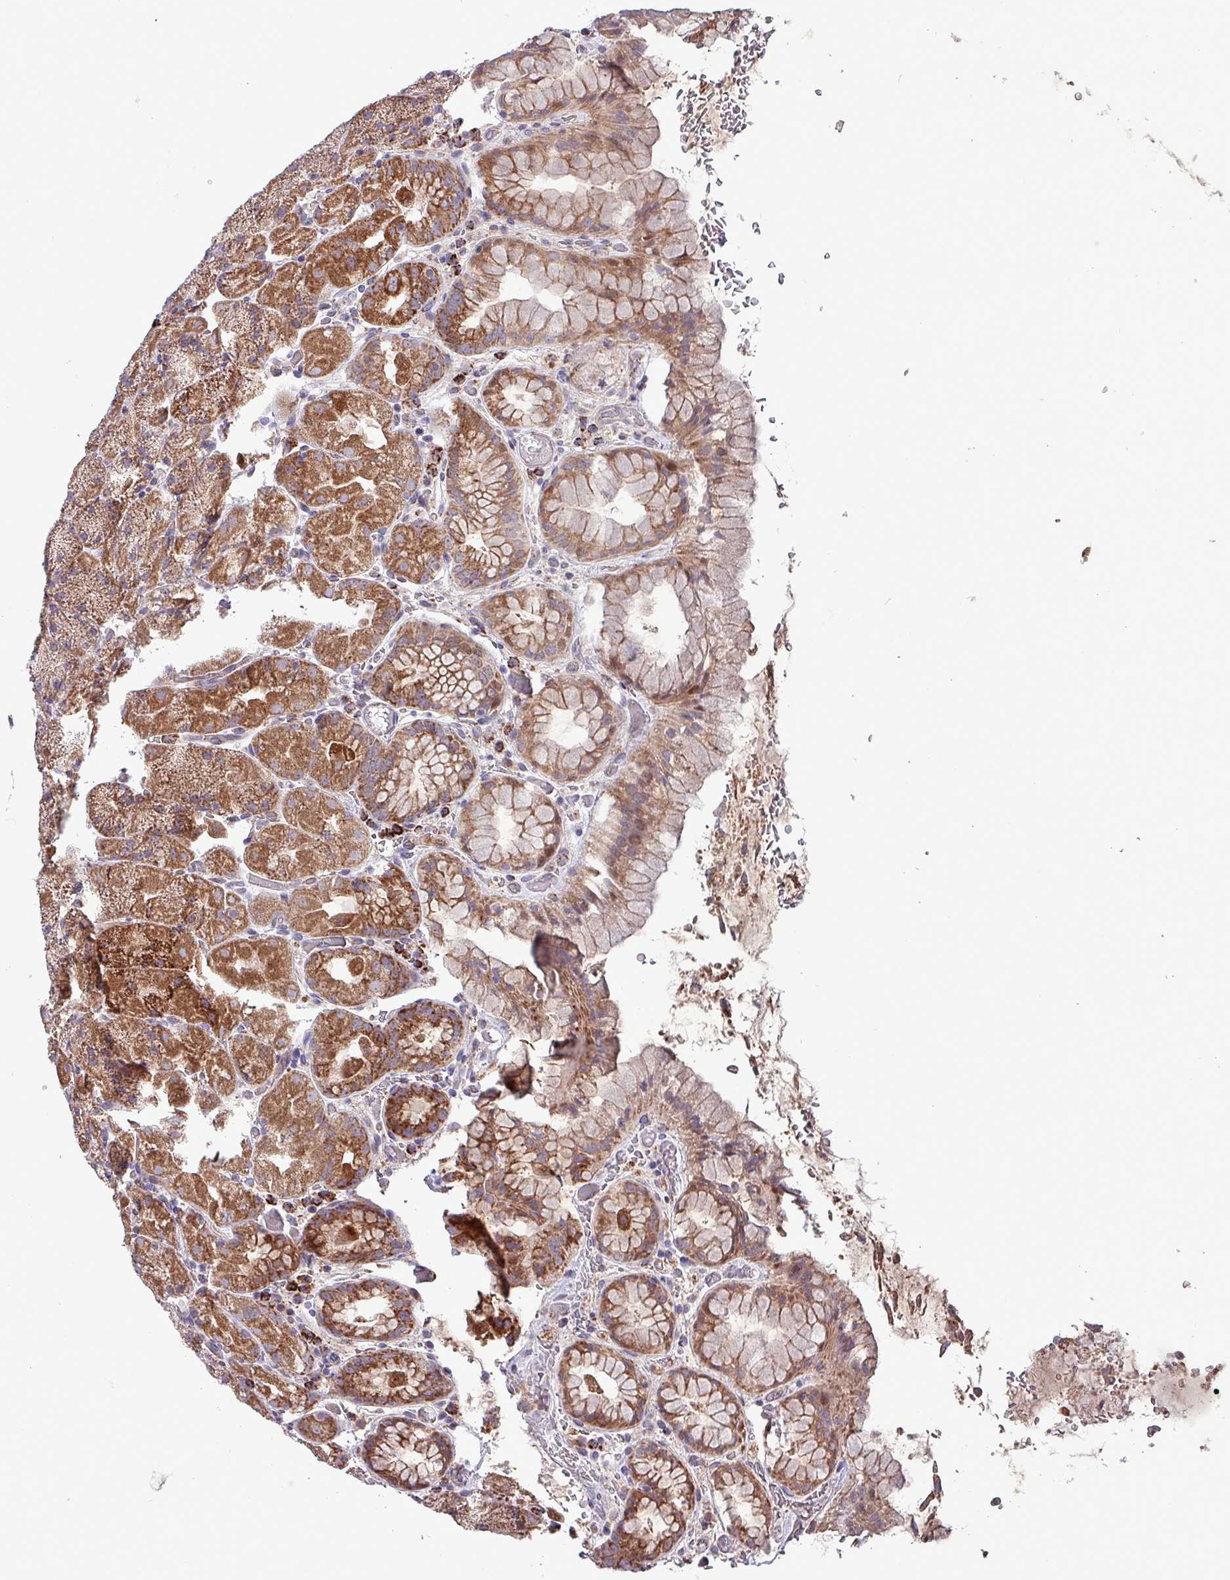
{"staining": {"intensity": "strong", "quantity": ">75%", "location": "cytoplasmic/membranous"}, "tissue": "stomach", "cell_type": "Glandular cells", "image_type": "normal", "snomed": [{"axis": "morphology", "description": "Normal tissue, NOS"}, {"axis": "topography", "description": "Stomach, upper"}, {"axis": "topography", "description": "Stomach, lower"}], "caption": "Stomach stained with DAB immunohistochemistry (IHC) exhibits high levels of strong cytoplasmic/membranous staining in about >75% of glandular cells.", "gene": "ZNF322", "patient": {"sex": "male", "age": 67}}